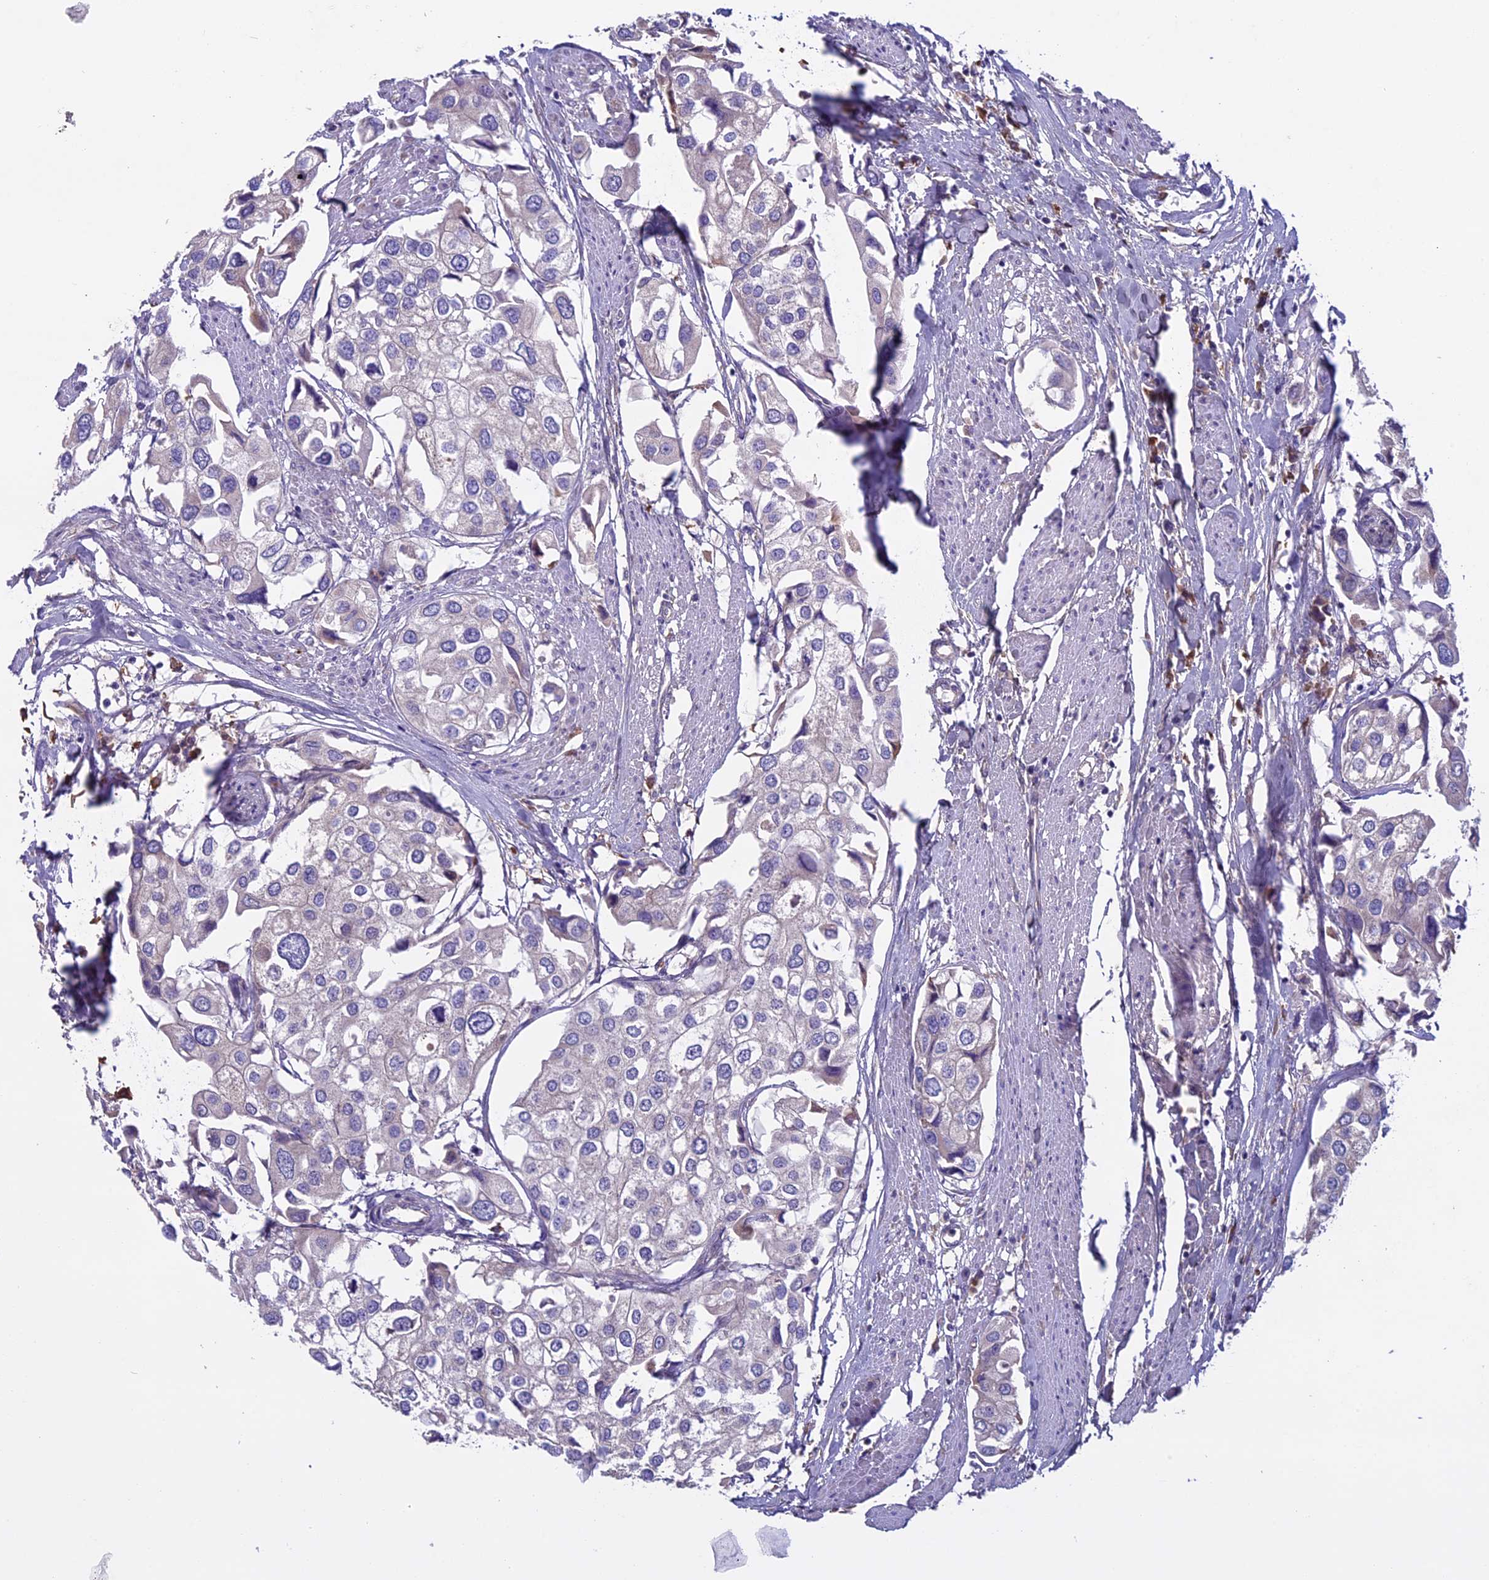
{"staining": {"intensity": "negative", "quantity": "none", "location": "none"}, "tissue": "urothelial cancer", "cell_type": "Tumor cells", "image_type": "cancer", "snomed": [{"axis": "morphology", "description": "Urothelial carcinoma, High grade"}, {"axis": "topography", "description": "Urinary bladder"}], "caption": "DAB immunohistochemical staining of high-grade urothelial carcinoma shows no significant staining in tumor cells.", "gene": "DCTN5", "patient": {"sex": "male", "age": 64}}